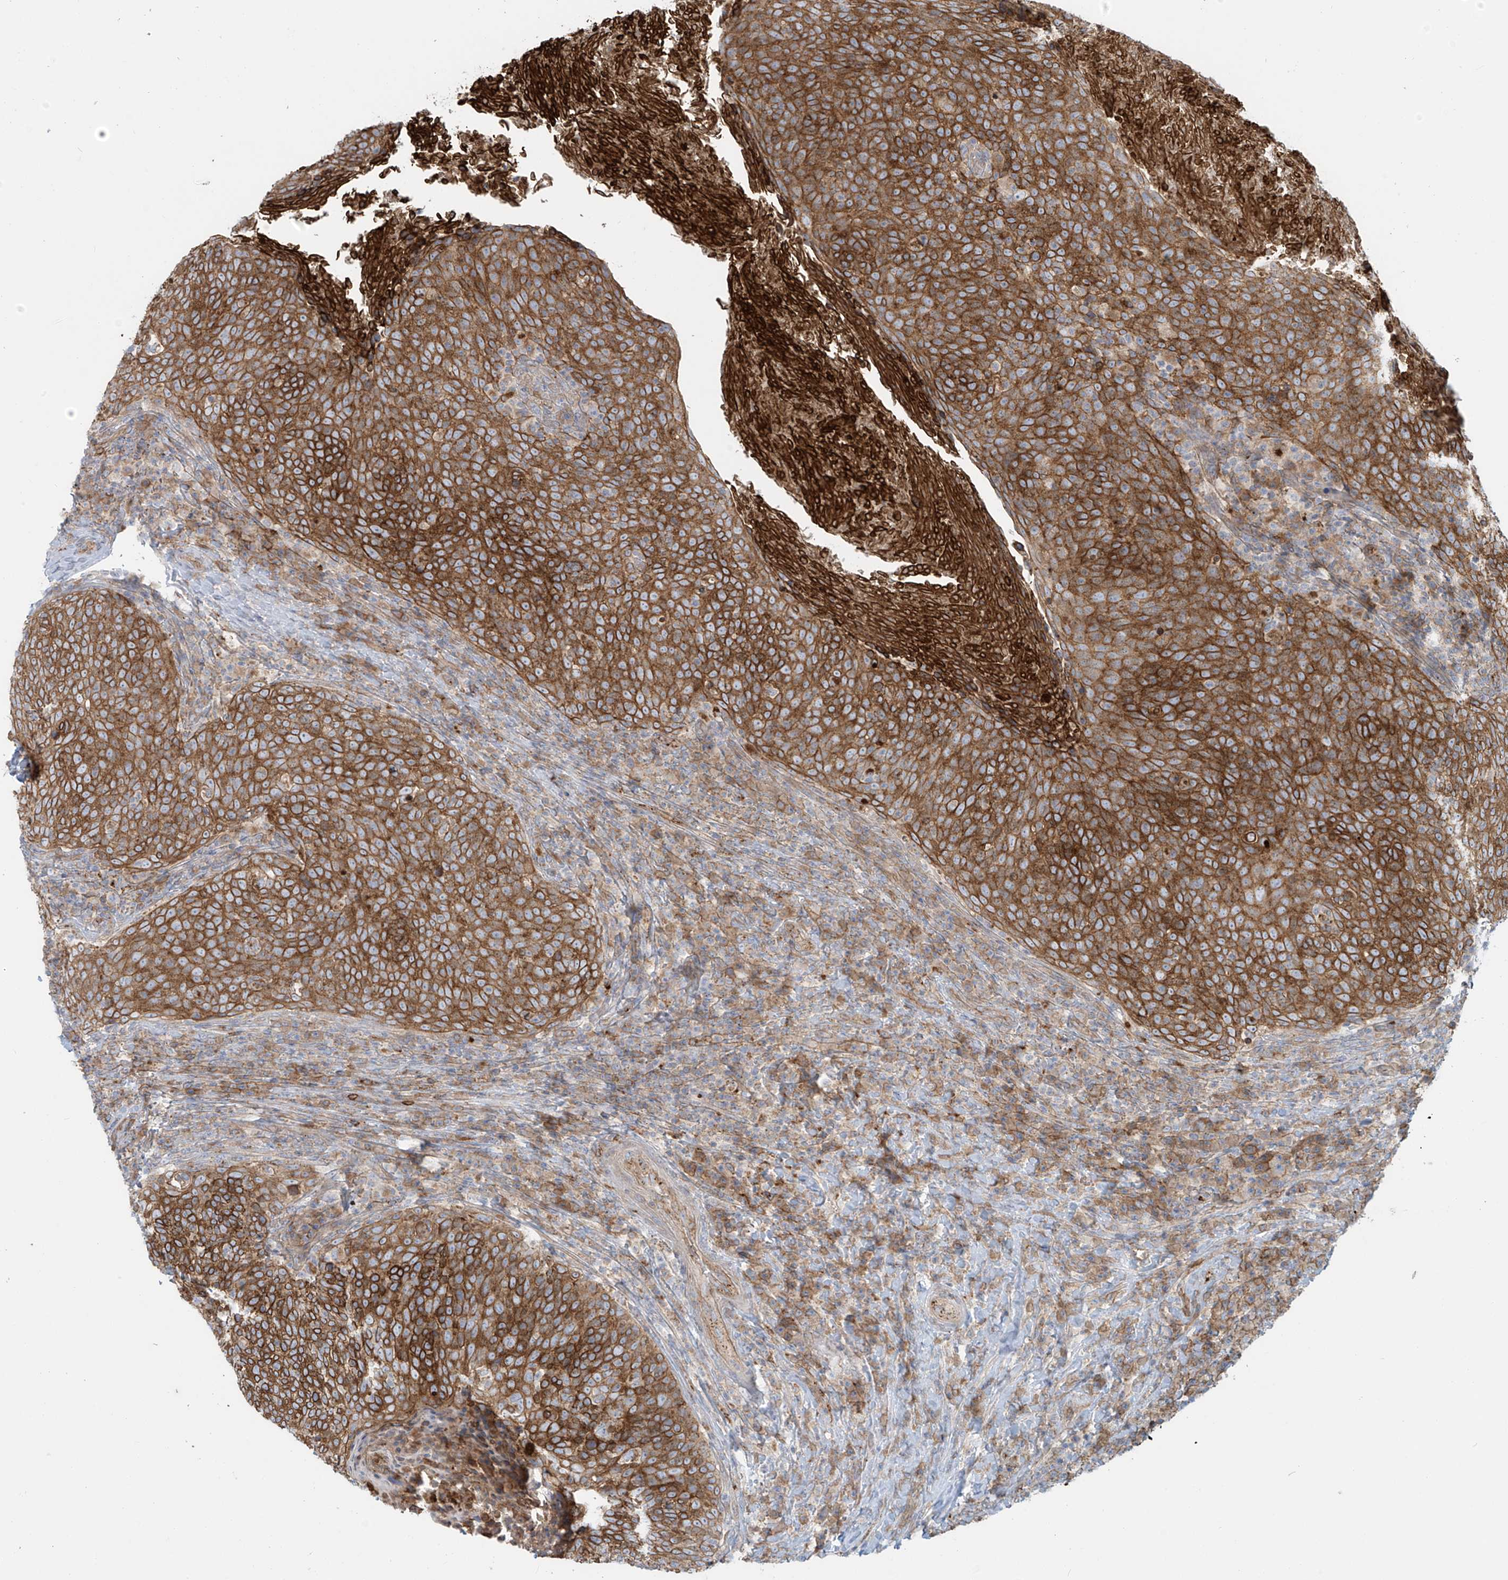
{"staining": {"intensity": "strong", "quantity": ">75%", "location": "cytoplasmic/membranous"}, "tissue": "head and neck cancer", "cell_type": "Tumor cells", "image_type": "cancer", "snomed": [{"axis": "morphology", "description": "Squamous cell carcinoma, NOS"}, {"axis": "morphology", "description": "Squamous cell carcinoma, metastatic, NOS"}, {"axis": "topography", "description": "Lymph node"}, {"axis": "topography", "description": "Head-Neck"}], "caption": "Immunohistochemistry (DAB) staining of human head and neck metastatic squamous cell carcinoma shows strong cytoplasmic/membranous protein staining in approximately >75% of tumor cells.", "gene": "LZTS3", "patient": {"sex": "male", "age": 62}}